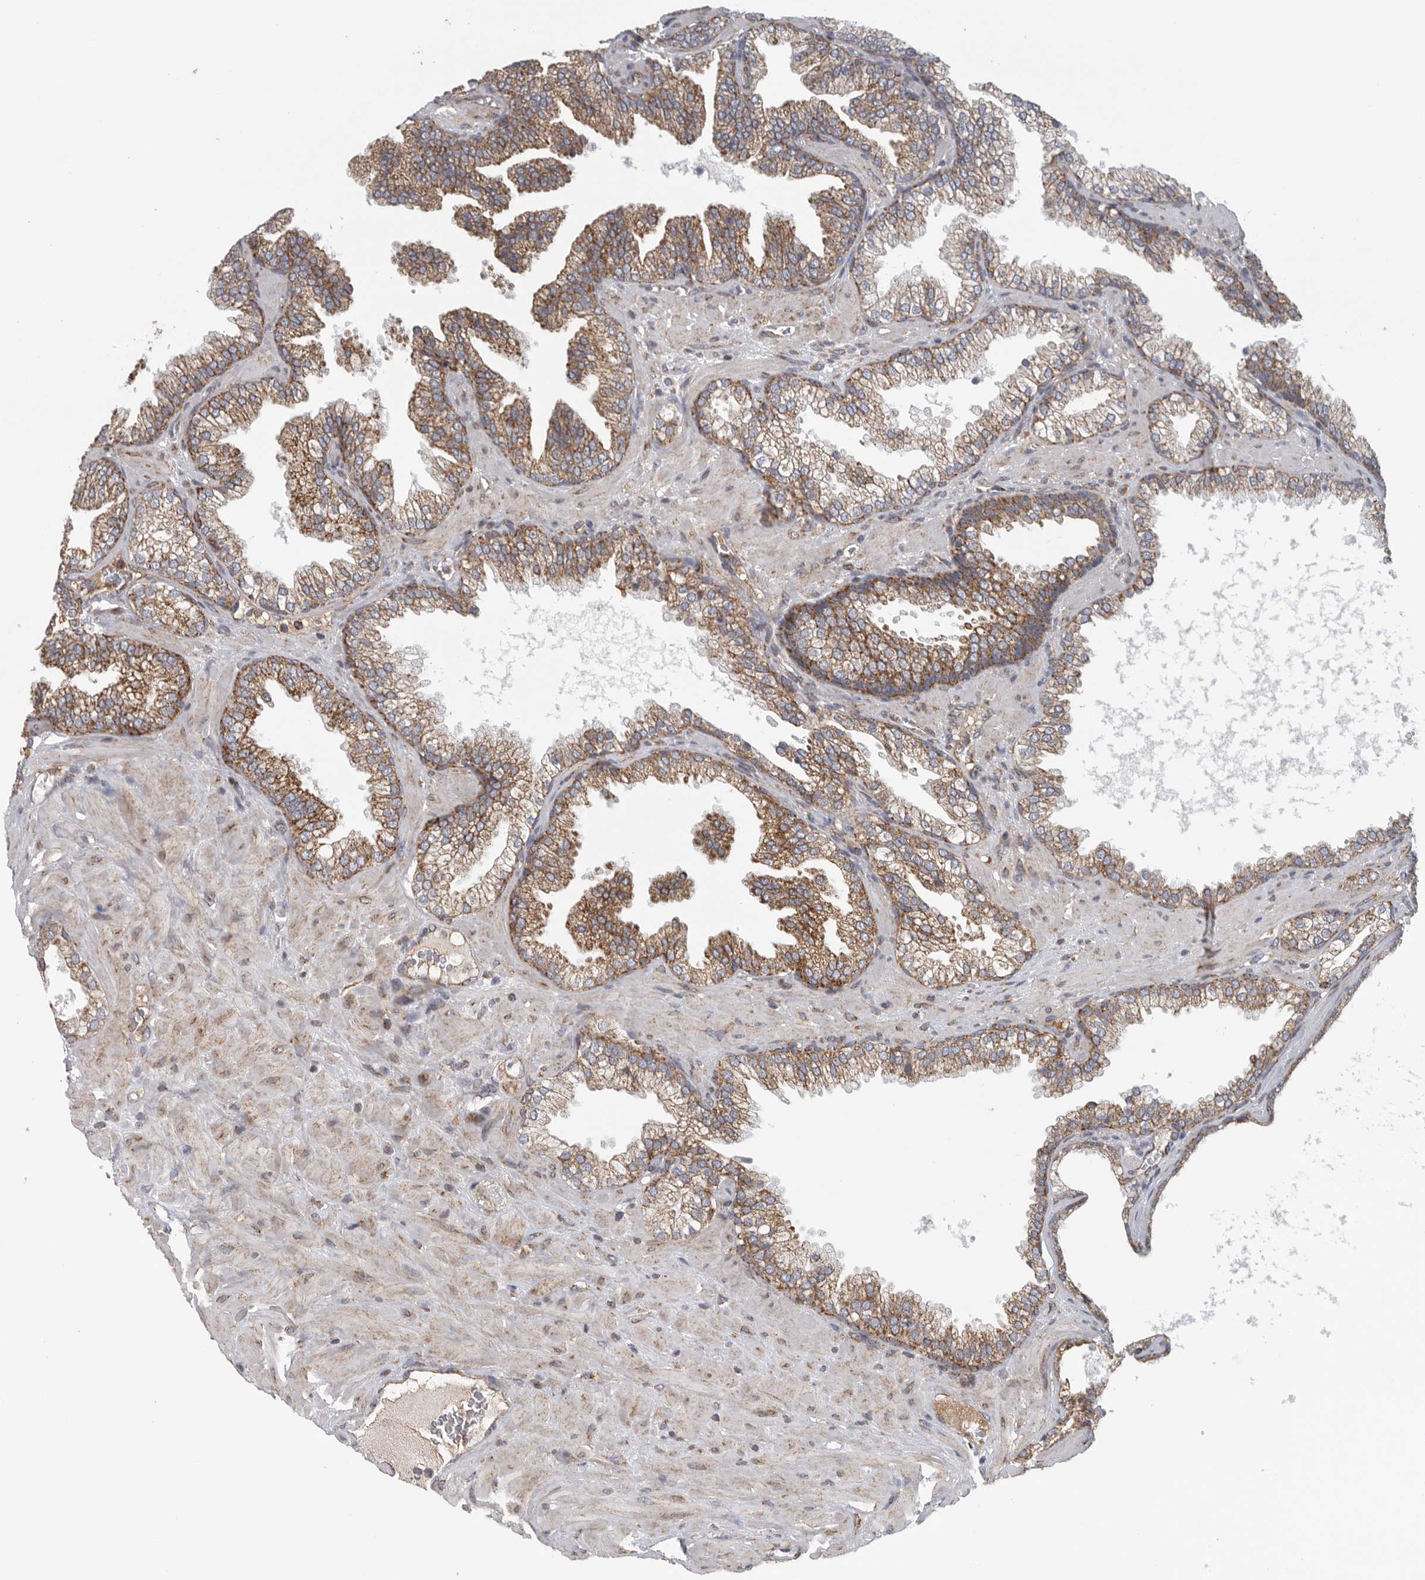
{"staining": {"intensity": "moderate", "quantity": ">75%", "location": "cytoplasmic/membranous"}, "tissue": "prostate cancer", "cell_type": "Tumor cells", "image_type": "cancer", "snomed": [{"axis": "morphology", "description": "Adenocarcinoma, Low grade"}, {"axis": "topography", "description": "Prostate"}], "caption": "The immunohistochemical stain shows moderate cytoplasmic/membranous positivity in tumor cells of adenocarcinoma (low-grade) (prostate) tissue. Ihc stains the protein of interest in brown and the nuclei are stained blue.", "gene": "FKBP8", "patient": {"sex": "male", "age": 62}}